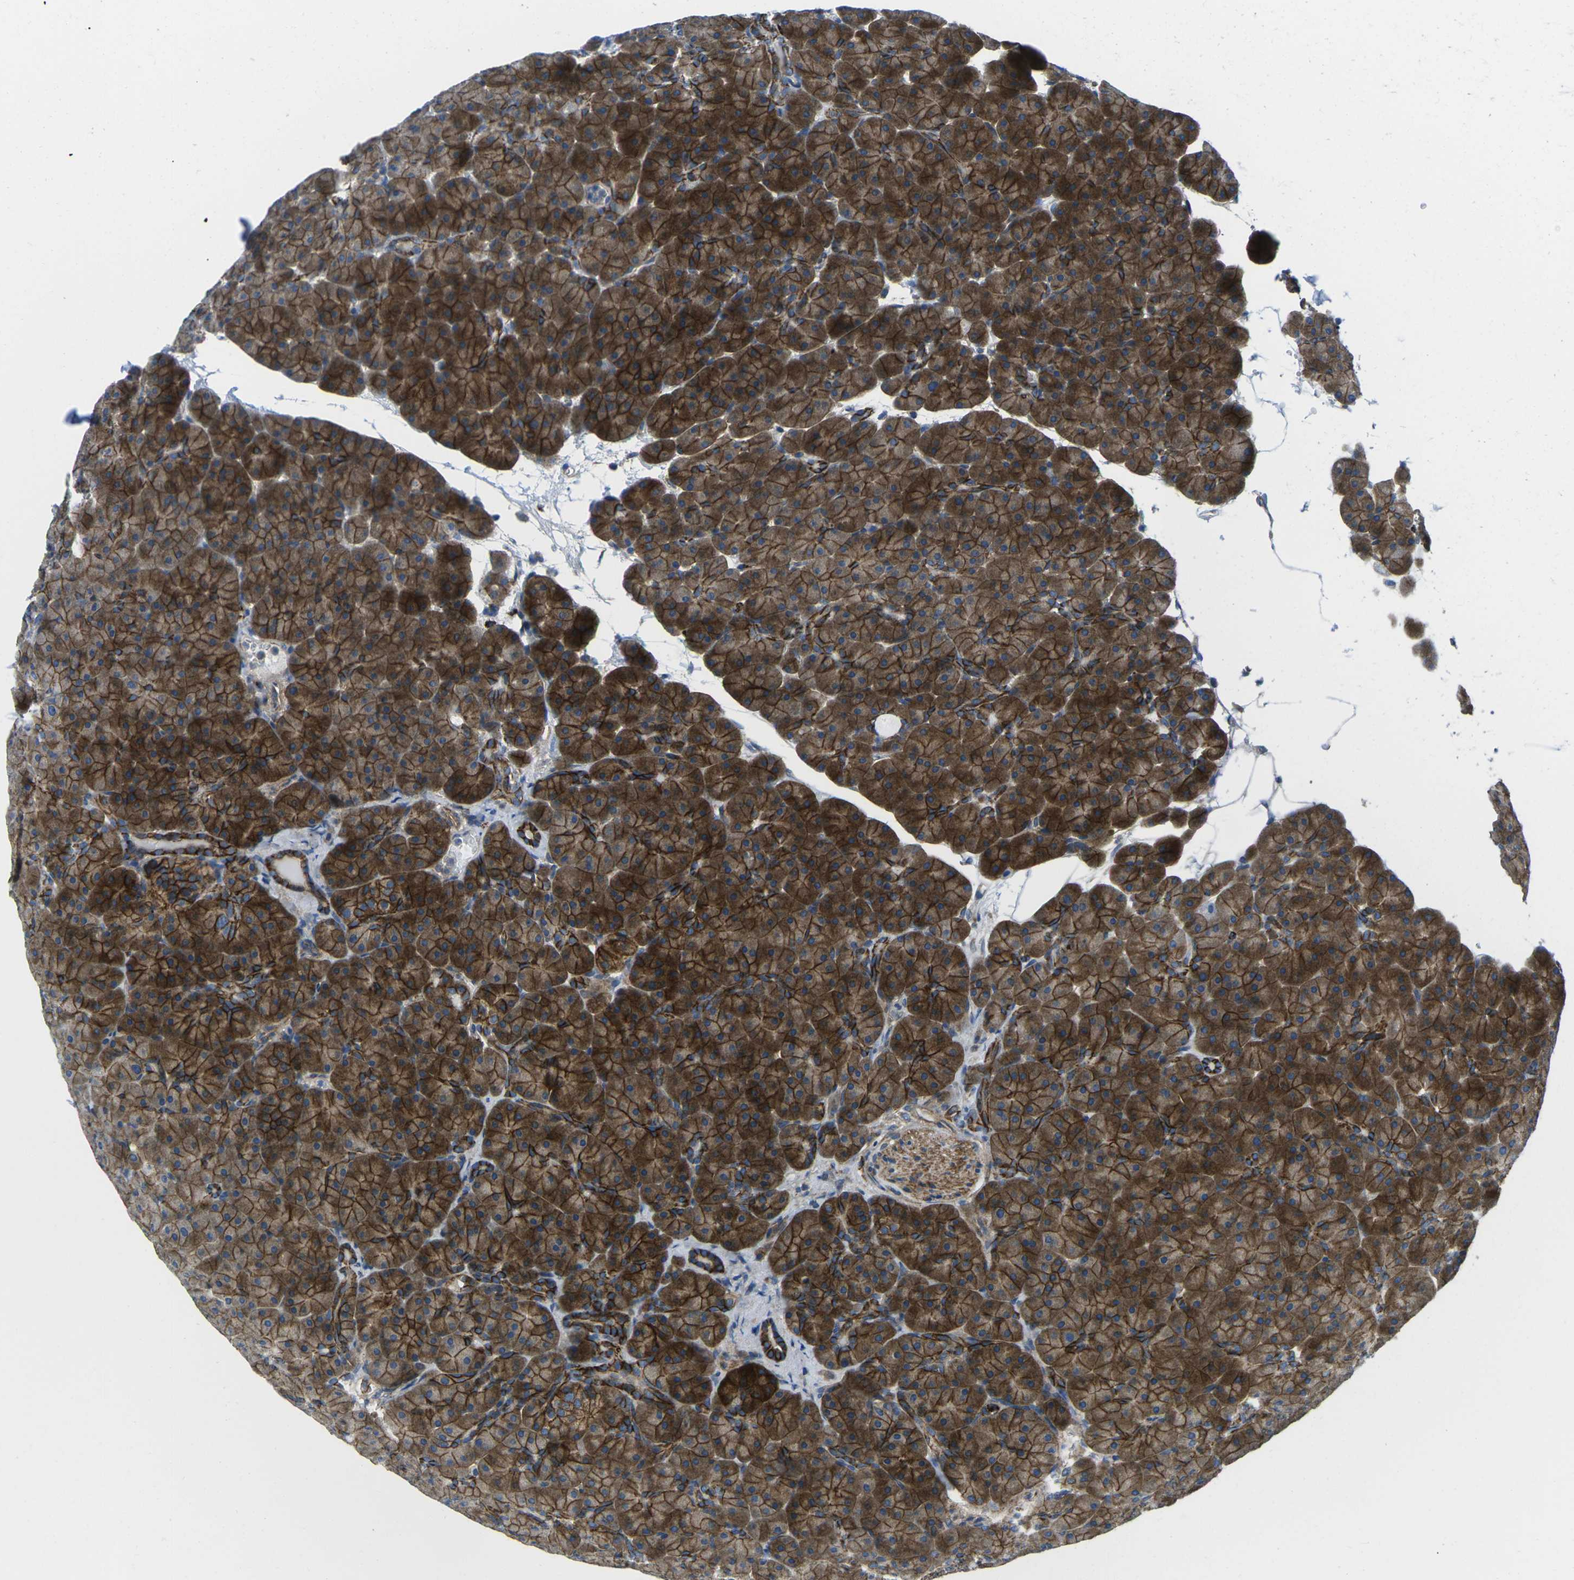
{"staining": {"intensity": "strong", "quantity": ">75%", "location": "cytoplasmic/membranous"}, "tissue": "pancreas", "cell_type": "Exocrine glandular cells", "image_type": "normal", "snomed": [{"axis": "morphology", "description": "Normal tissue, NOS"}, {"axis": "topography", "description": "Pancreas"}], "caption": "Protein staining reveals strong cytoplasmic/membranous expression in about >75% of exocrine glandular cells in normal pancreas. (DAB = brown stain, brightfield microscopy at high magnification).", "gene": "DLG1", "patient": {"sex": "male", "age": 66}}